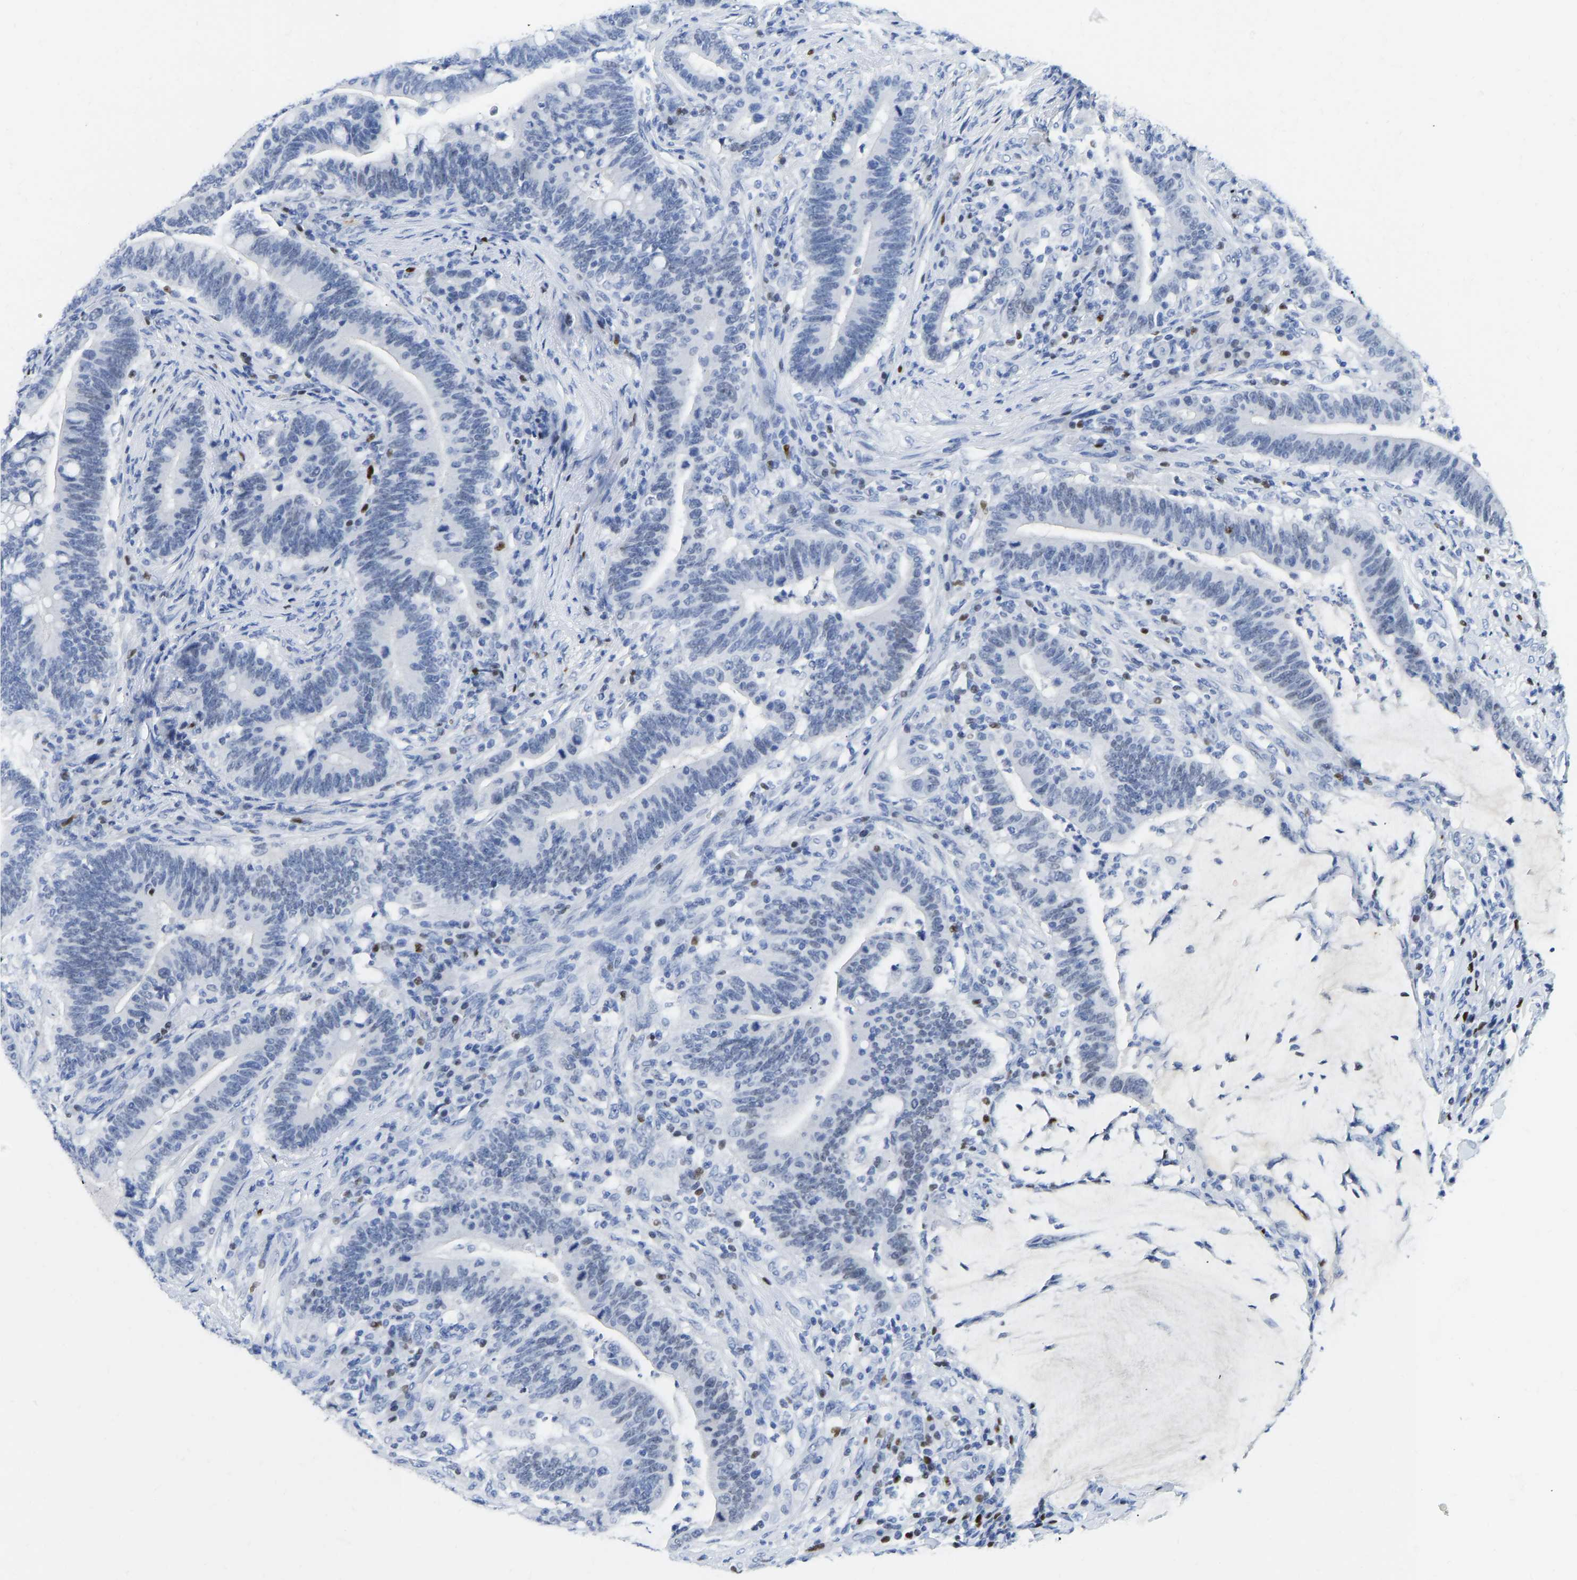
{"staining": {"intensity": "negative", "quantity": "none", "location": "none"}, "tissue": "colorectal cancer", "cell_type": "Tumor cells", "image_type": "cancer", "snomed": [{"axis": "morphology", "description": "Normal tissue, NOS"}, {"axis": "morphology", "description": "Adenocarcinoma, NOS"}, {"axis": "topography", "description": "Colon"}], "caption": "High power microscopy micrograph of an IHC micrograph of colorectal cancer, revealing no significant positivity in tumor cells.", "gene": "TCF7", "patient": {"sex": "female", "age": 66}}